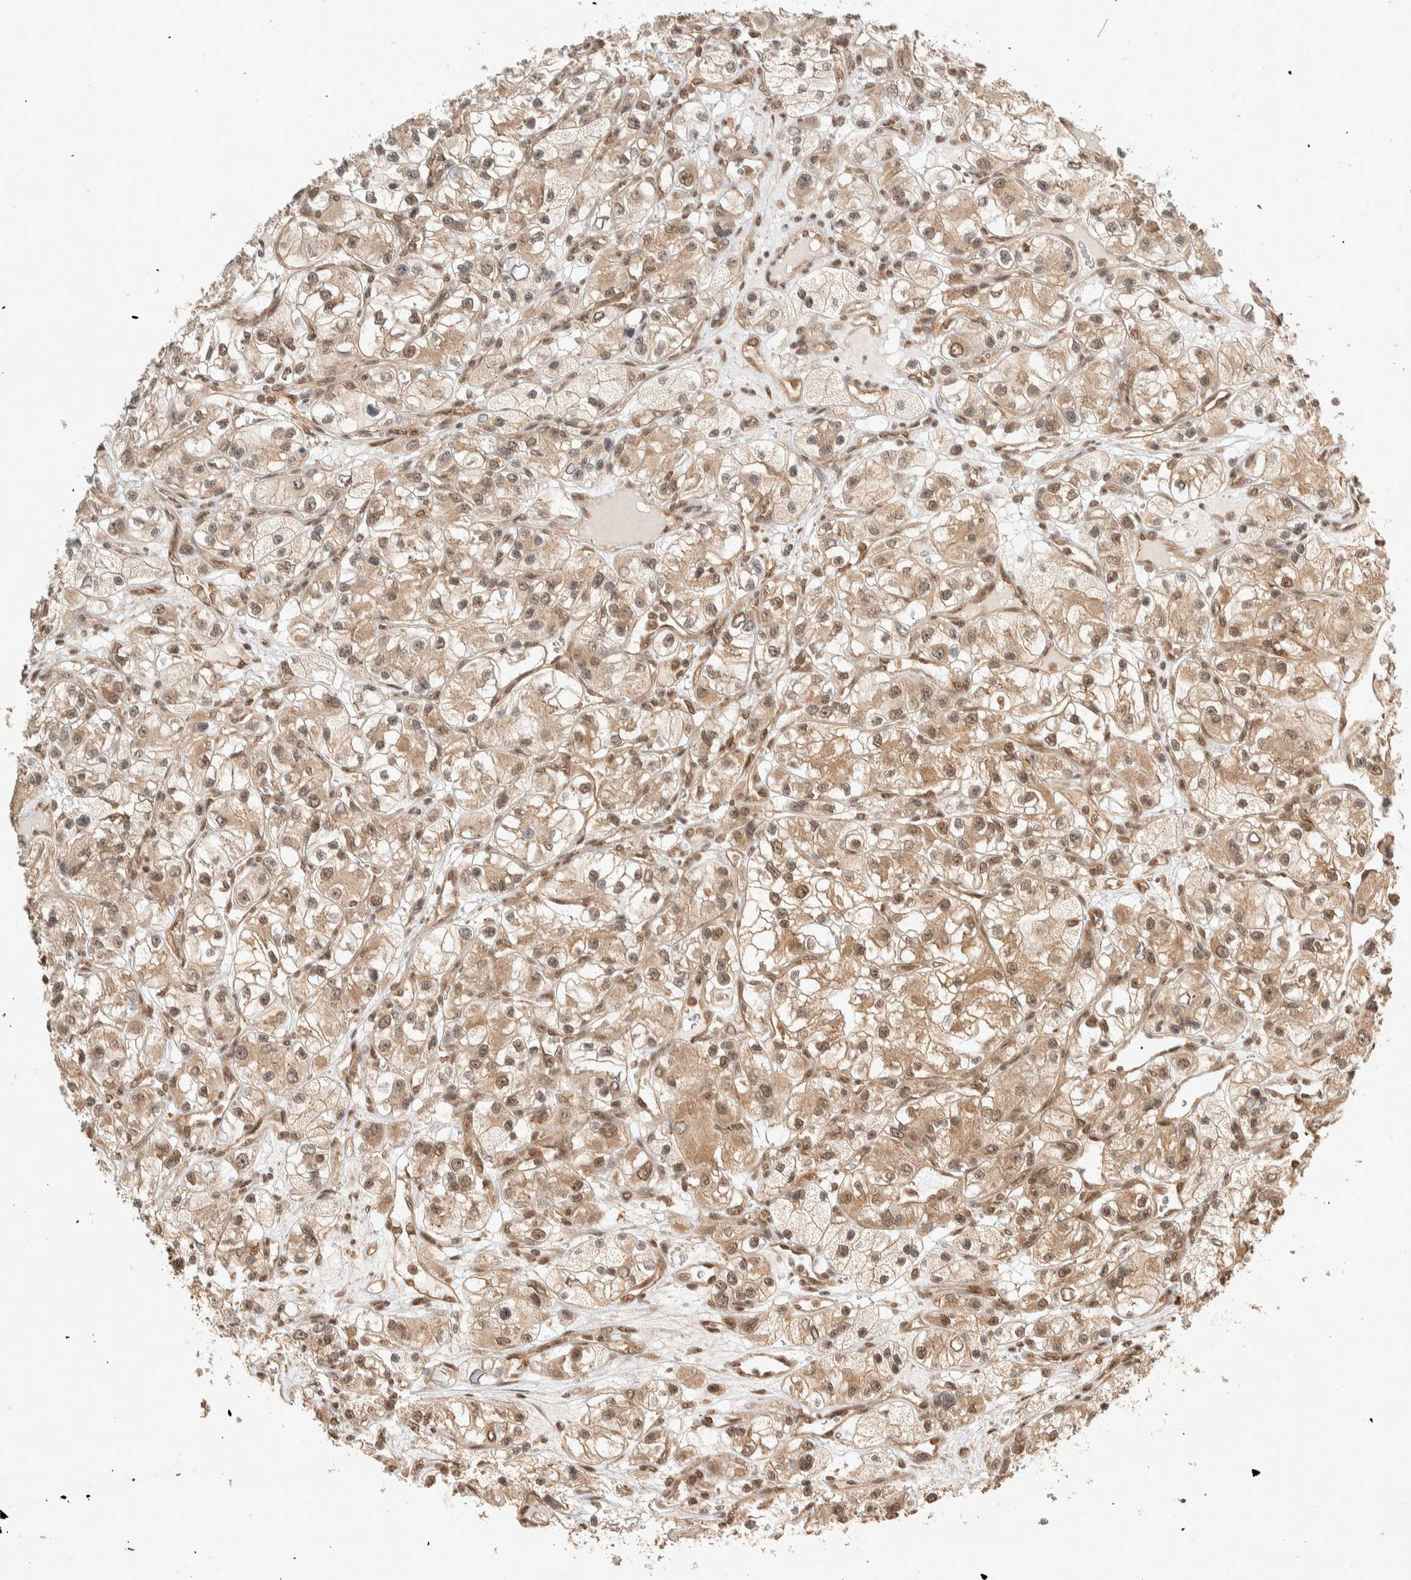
{"staining": {"intensity": "moderate", "quantity": ">75%", "location": "cytoplasmic/membranous,nuclear"}, "tissue": "renal cancer", "cell_type": "Tumor cells", "image_type": "cancer", "snomed": [{"axis": "morphology", "description": "Adenocarcinoma, NOS"}, {"axis": "topography", "description": "Kidney"}], "caption": "IHC (DAB (3,3'-diaminobenzidine)) staining of adenocarcinoma (renal) demonstrates moderate cytoplasmic/membranous and nuclear protein expression in approximately >75% of tumor cells.", "gene": "ZBTB2", "patient": {"sex": "female", "age": 57}}